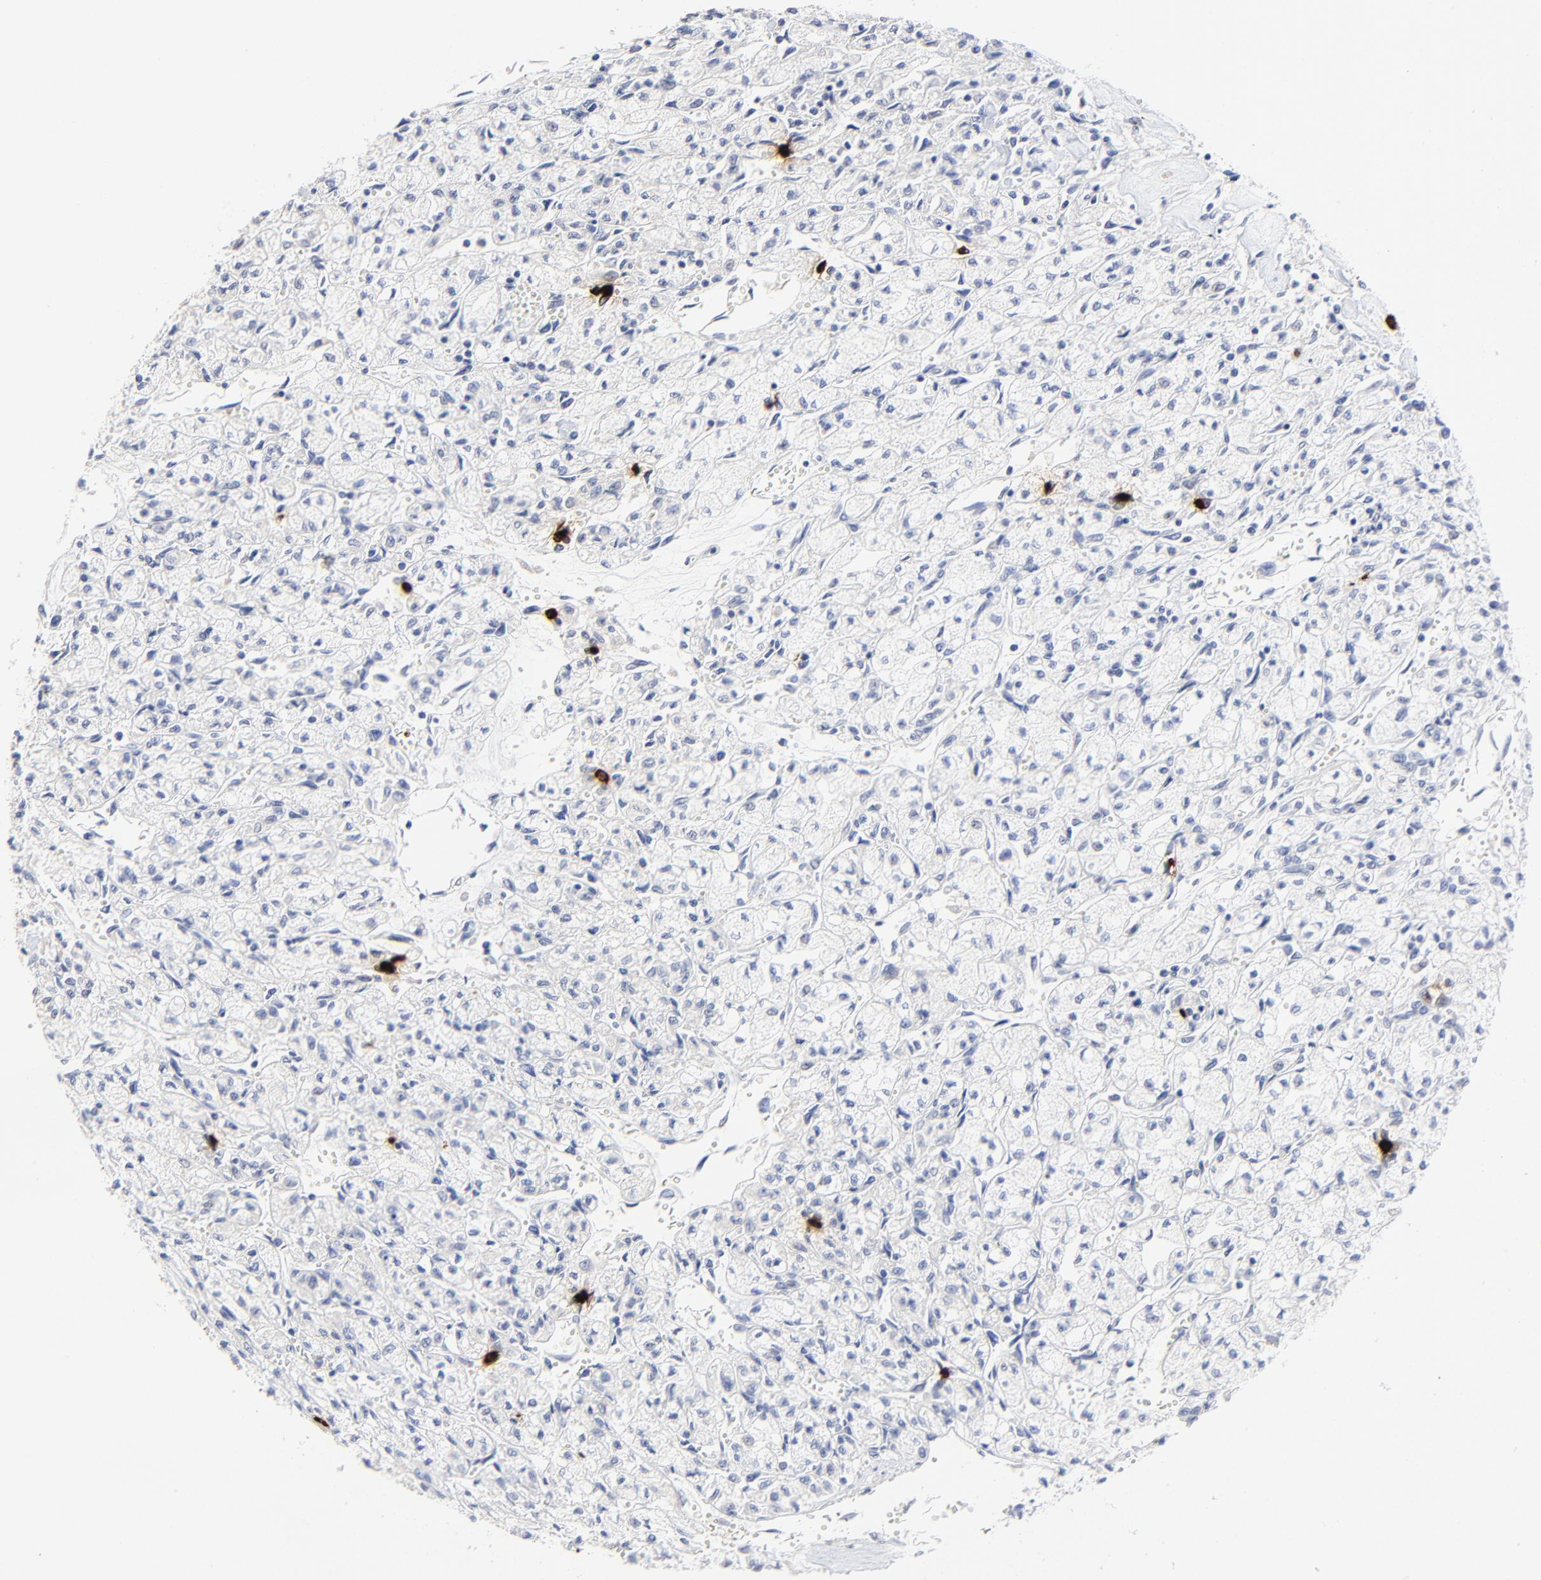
{"staining": {"intensity": "negative", "quantity": "none", "location": "none"}, "tissue": "renal cancer", "cell_type": "Tumor cells", "image_type": "cancer", "snomed": [{"axis": "morphology", "description": "Adenocarcinoma, NOS"}, {"axis": "topography", "description": "Kidney"}], "caption": "High power microscopy image of an immunohistochemistry (IHC) image of adenocarcinoma (renal), revealing no significant staining in tumor cells.", "gene": "LCN2", "patient": {"sex": "male", "age": 78}}